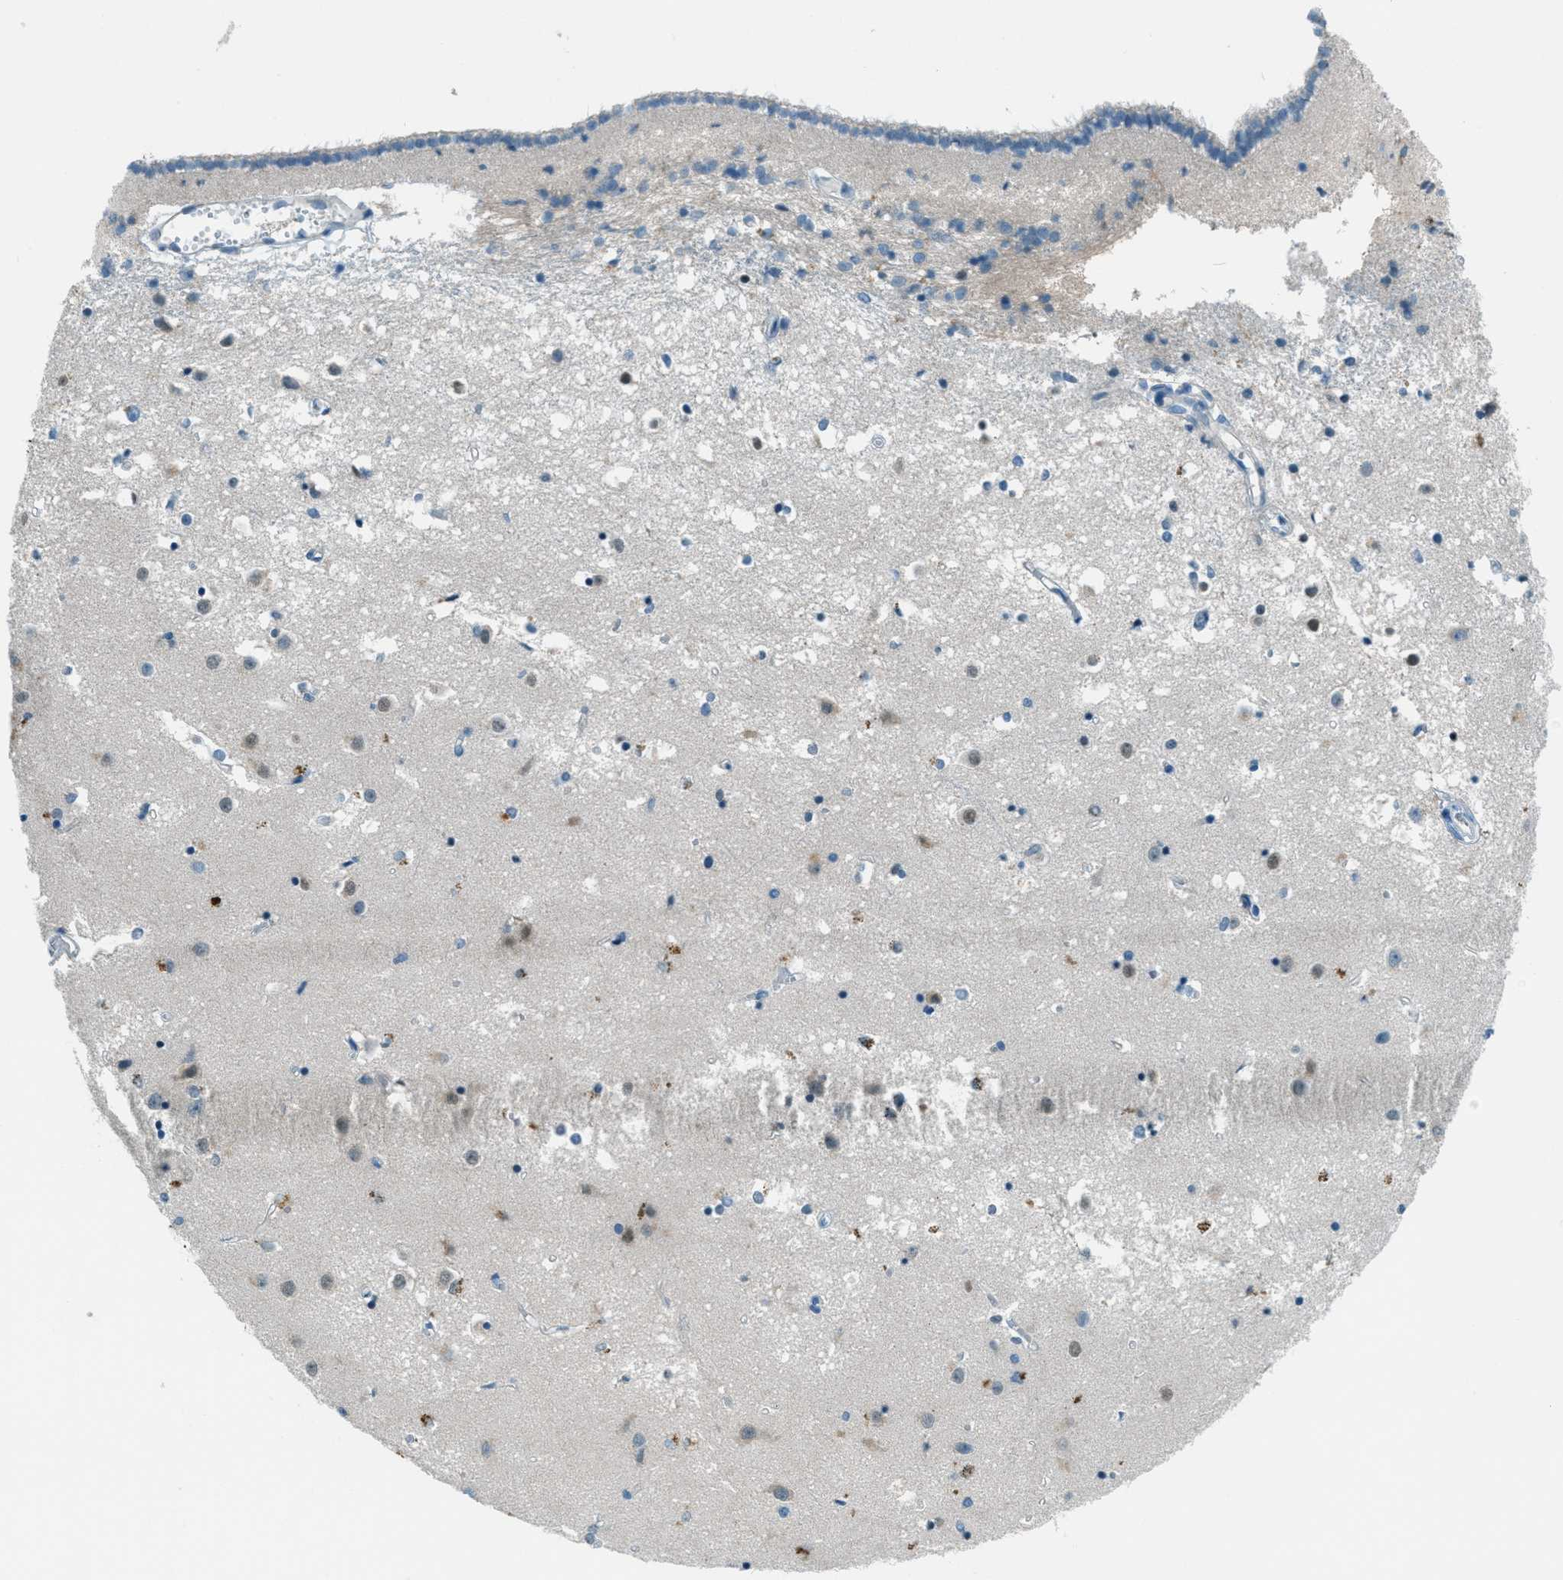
{"staining": {"intensity": "negative", "quantity": "none", "location": "none"}, "tissue": "caudate", "cell_type": "Glial cells", "image_type": "normal", "snomed": [{"axis": "morphology", "description": "Normal tissue, NOS"}, {"axis": "topography", "description": "Lateral ventricle wall"}], "caption": "A photomicrograph of human caudate is negative for staining in glial cells. (DAB (3,3'-diaminobenzidine) IHC with hematoxylin counter stain).", "gene": "MSLN", "patient": {"sex": "male", "age": 45}}